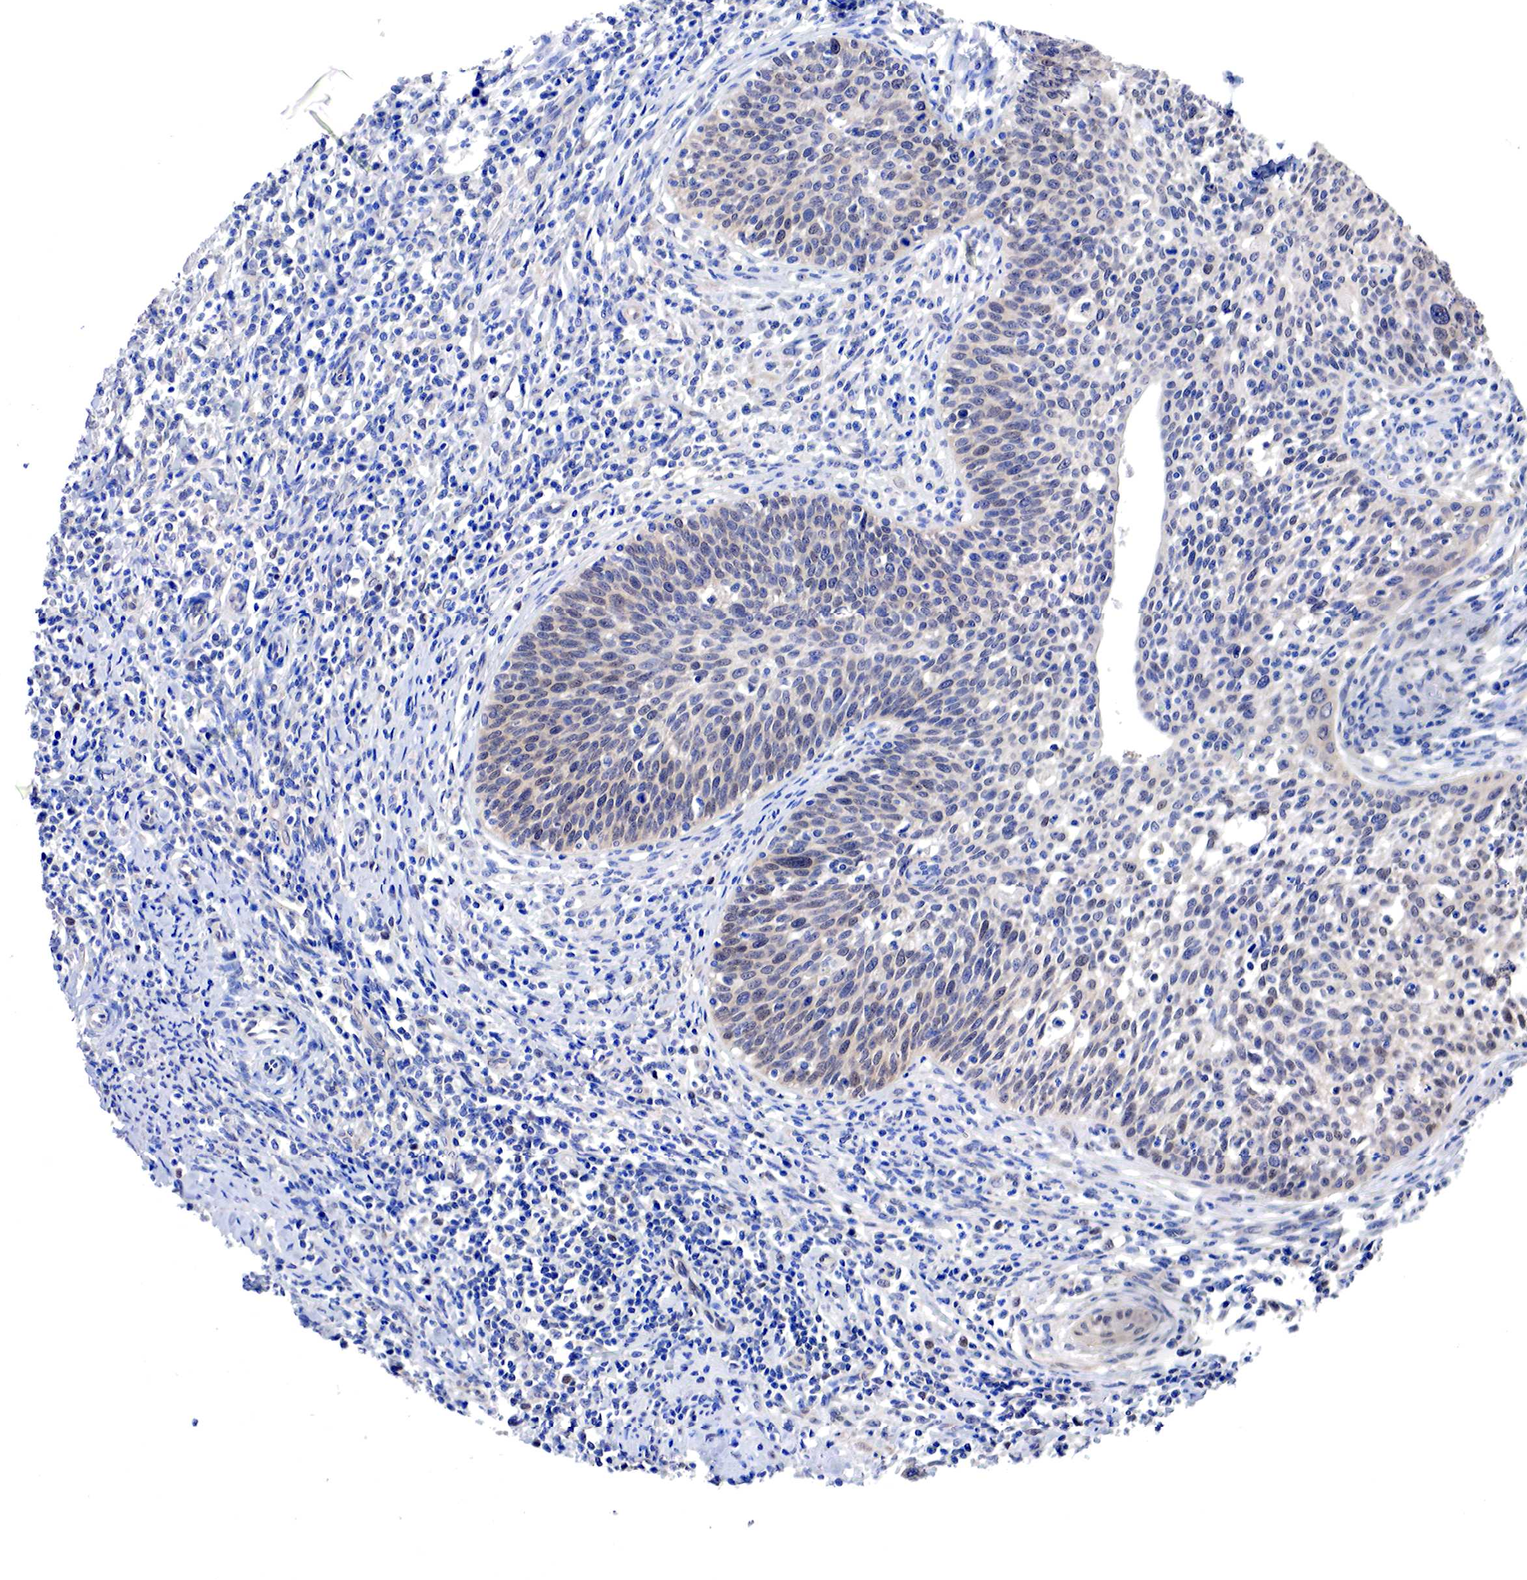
{"staining": {"intensity": "weak", "quantity": "<25%", "location": "cytoplasmic/membranous,nuclear"}, "tissue": "cervical cancer", "cell_type": "Tumor cells", "image_type": "cancer", "snomed": [{"axis": "morphology", "description": "Squamous cell carcinoma, NOS"}, {"axis": "topography", "description": "Cervix"}], "caption": "Tumor cells show no significant positivity in cervical cancer (squamous cell carcinoma).", "gene": "PABIR2", "patient": {"sex": "female", "age": 41}}